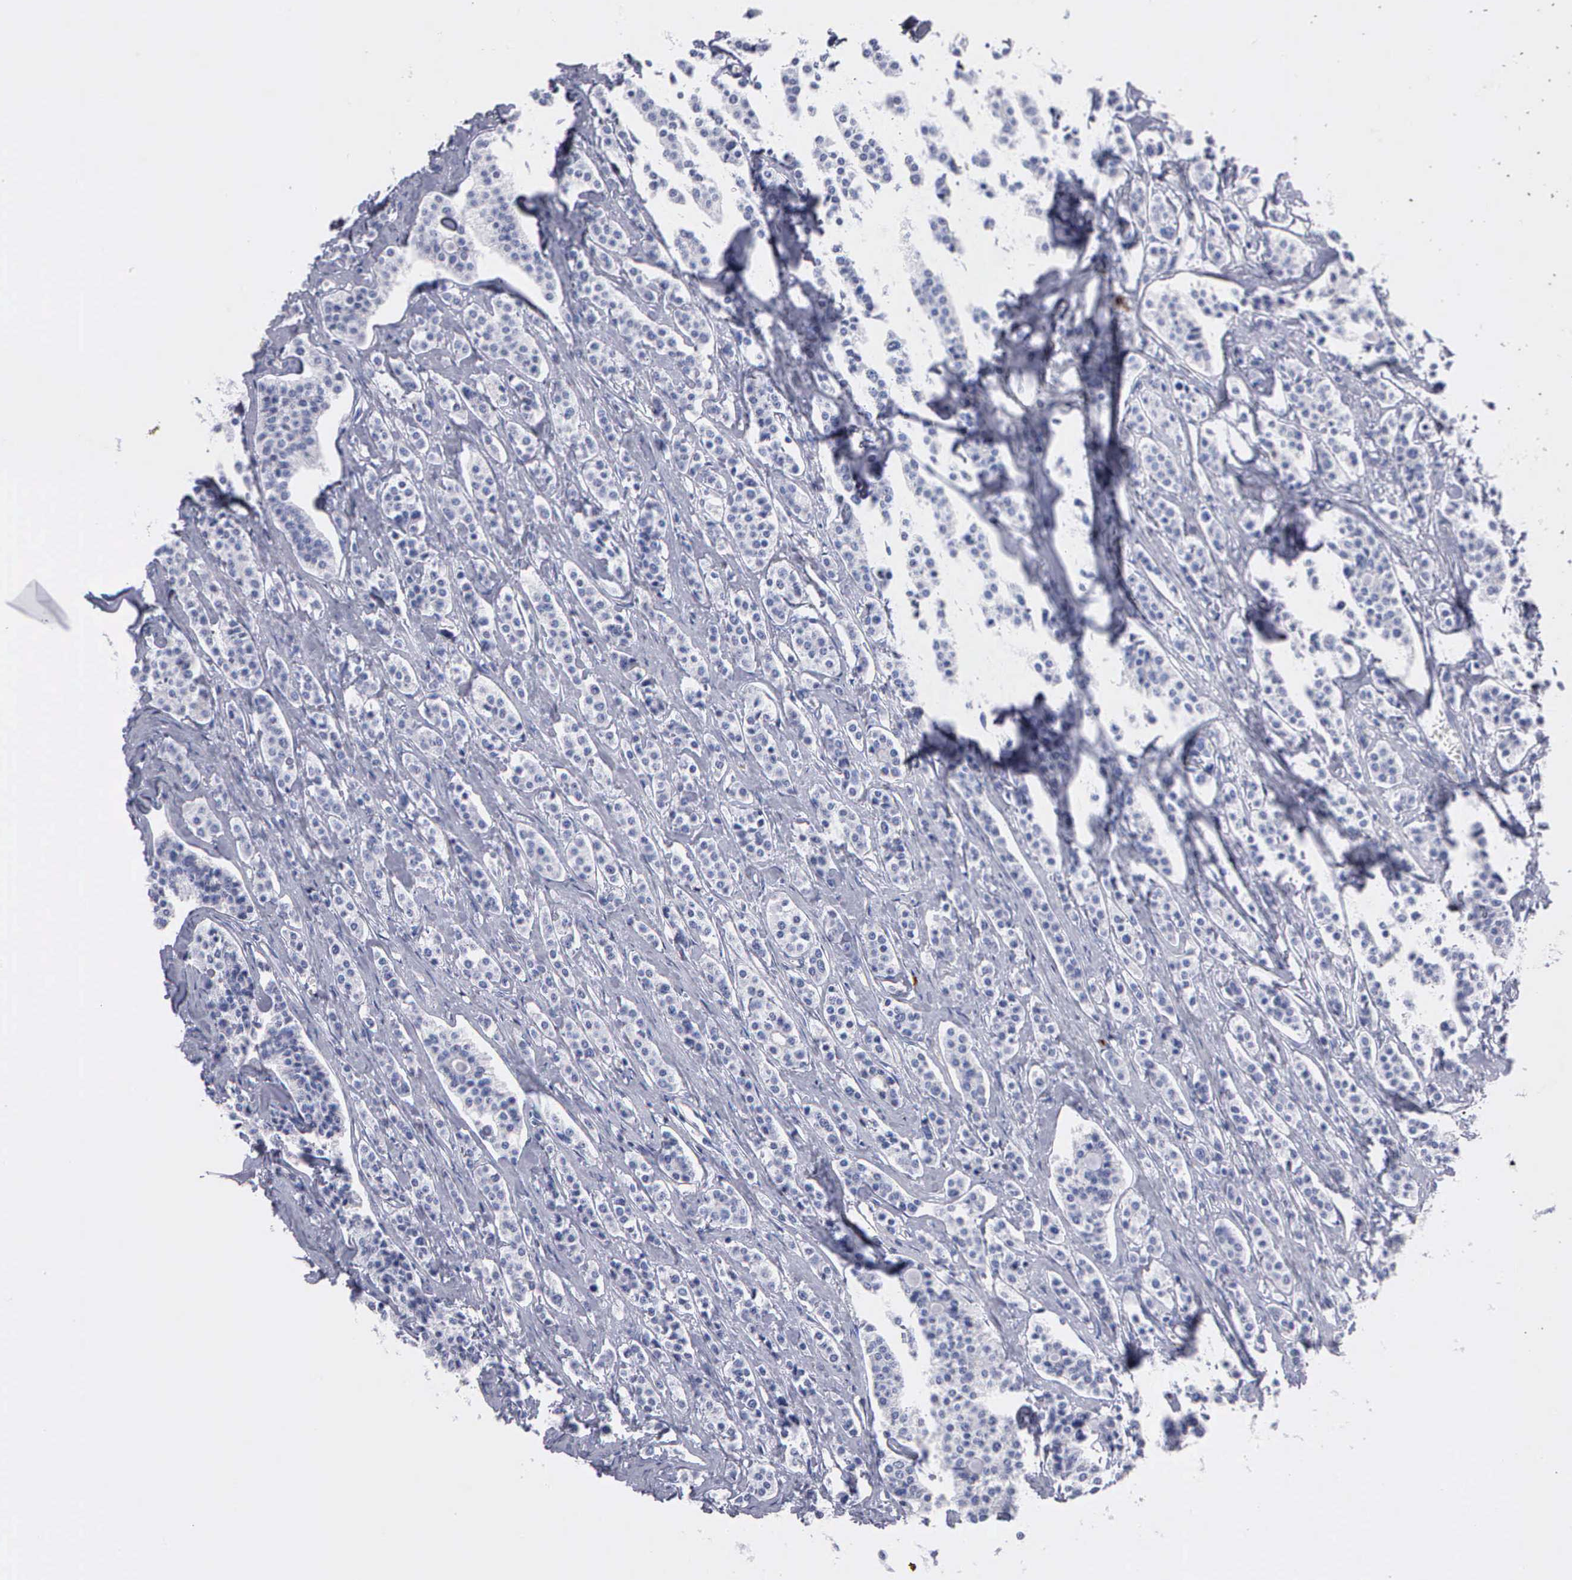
{"staining": {"intensity": "negative", "quantity": "none", "location": "none"}, "tissue": "carcinoid", "cell_type": "Tumor cells", "image_type": "cancer", "snomed": [{"axis": "morphology", "description": "Carcinoid, malignant, NOS"}, {"axis": "topography", "description": "Small intestine"}], "caption": "Image shows no protein staining in tumor cells of carcinoid tissue.", "gene": "CTSG", "patient": {"sex": "male", "age": 63}}